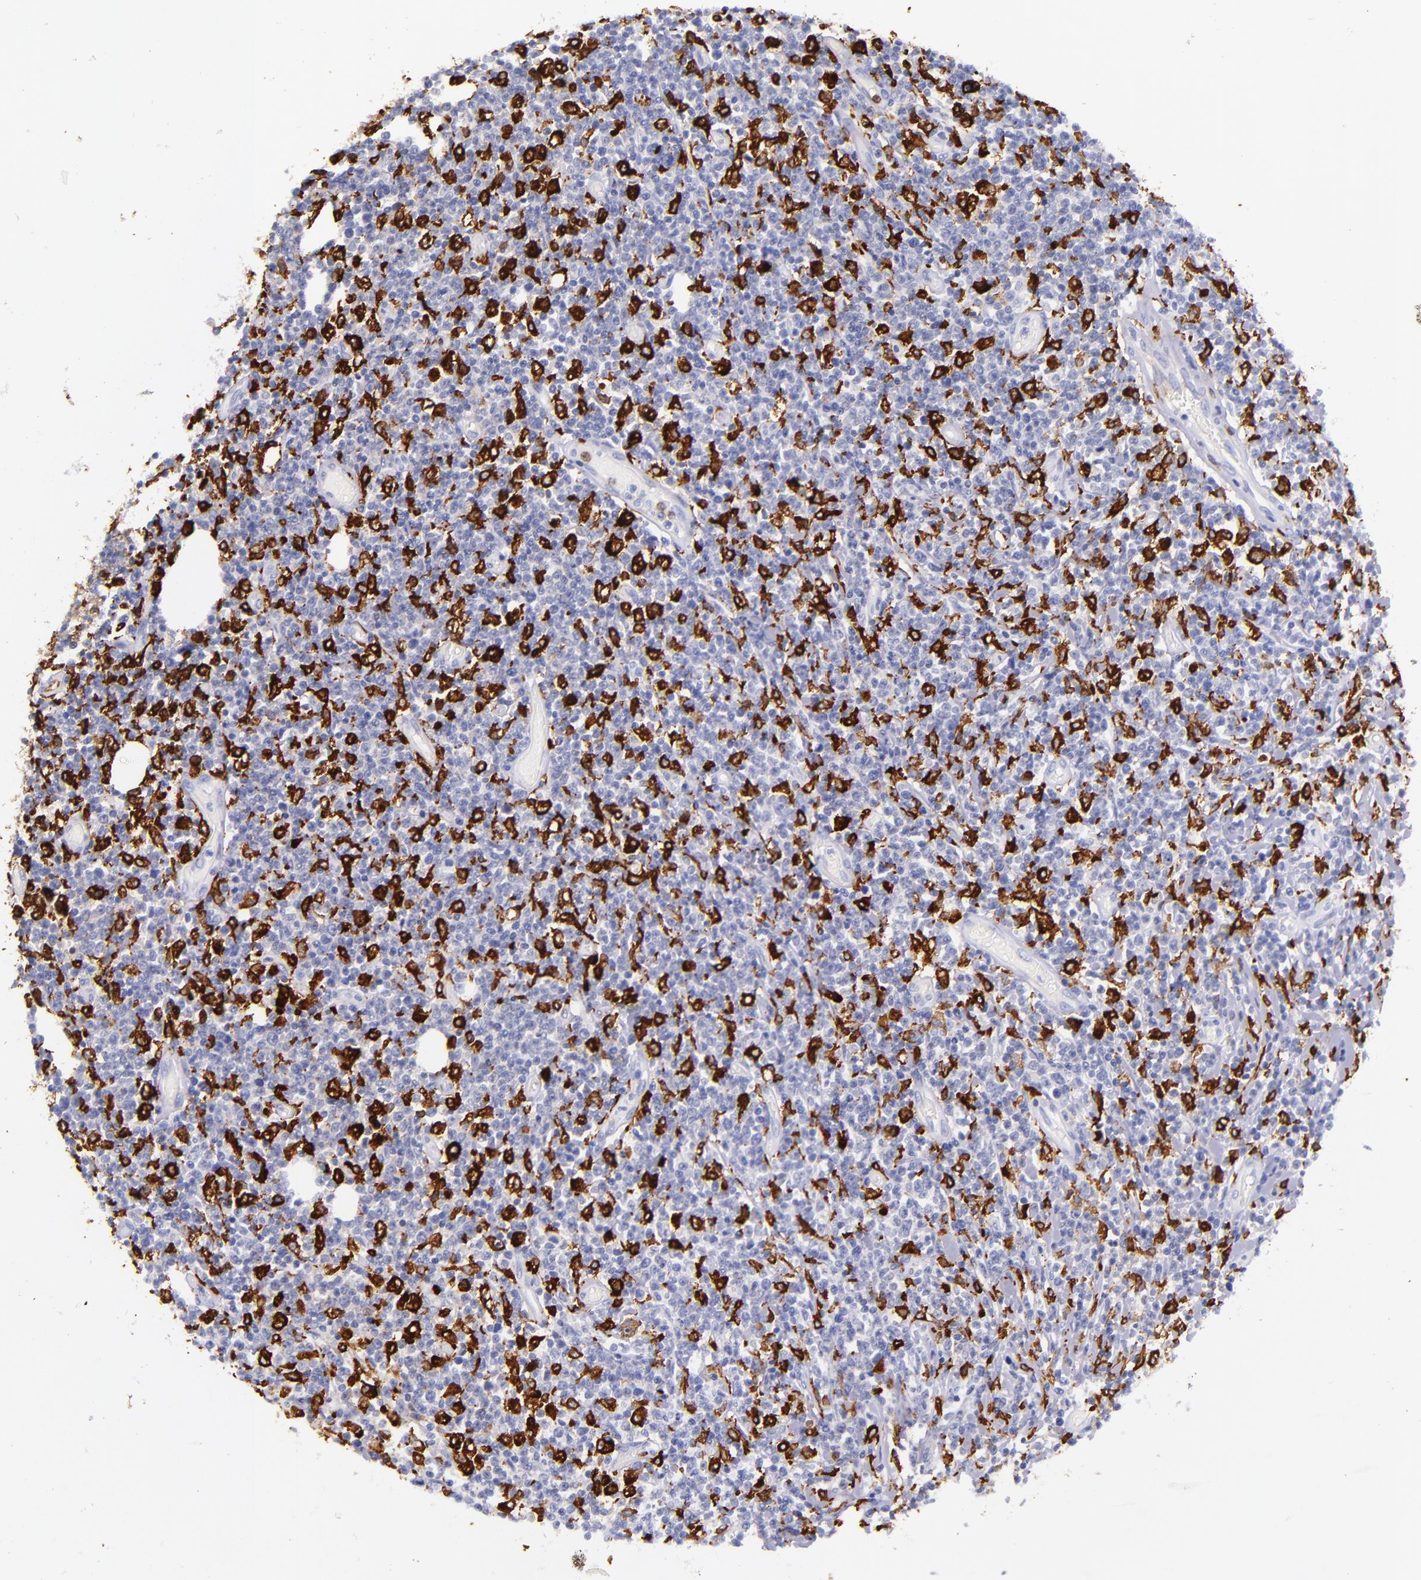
{"staining": {"intensity": "negative", "quantity": "none", "location": "none"}, "tissue": "lymphoma", "cell_type": "Tumor cells", "image_type": "cancer", "snomed": [{"axis": "morphology", "description": "Malignant lymphoma, non-Hodgkin's type, High grade"}, {"axis": "topography", "description": "Colon"}], "caption": "Tumor cells show no significant protein positivity in lymphoma.", "gene": "CD163", "patient": {"sex": "male", "age": 82}}